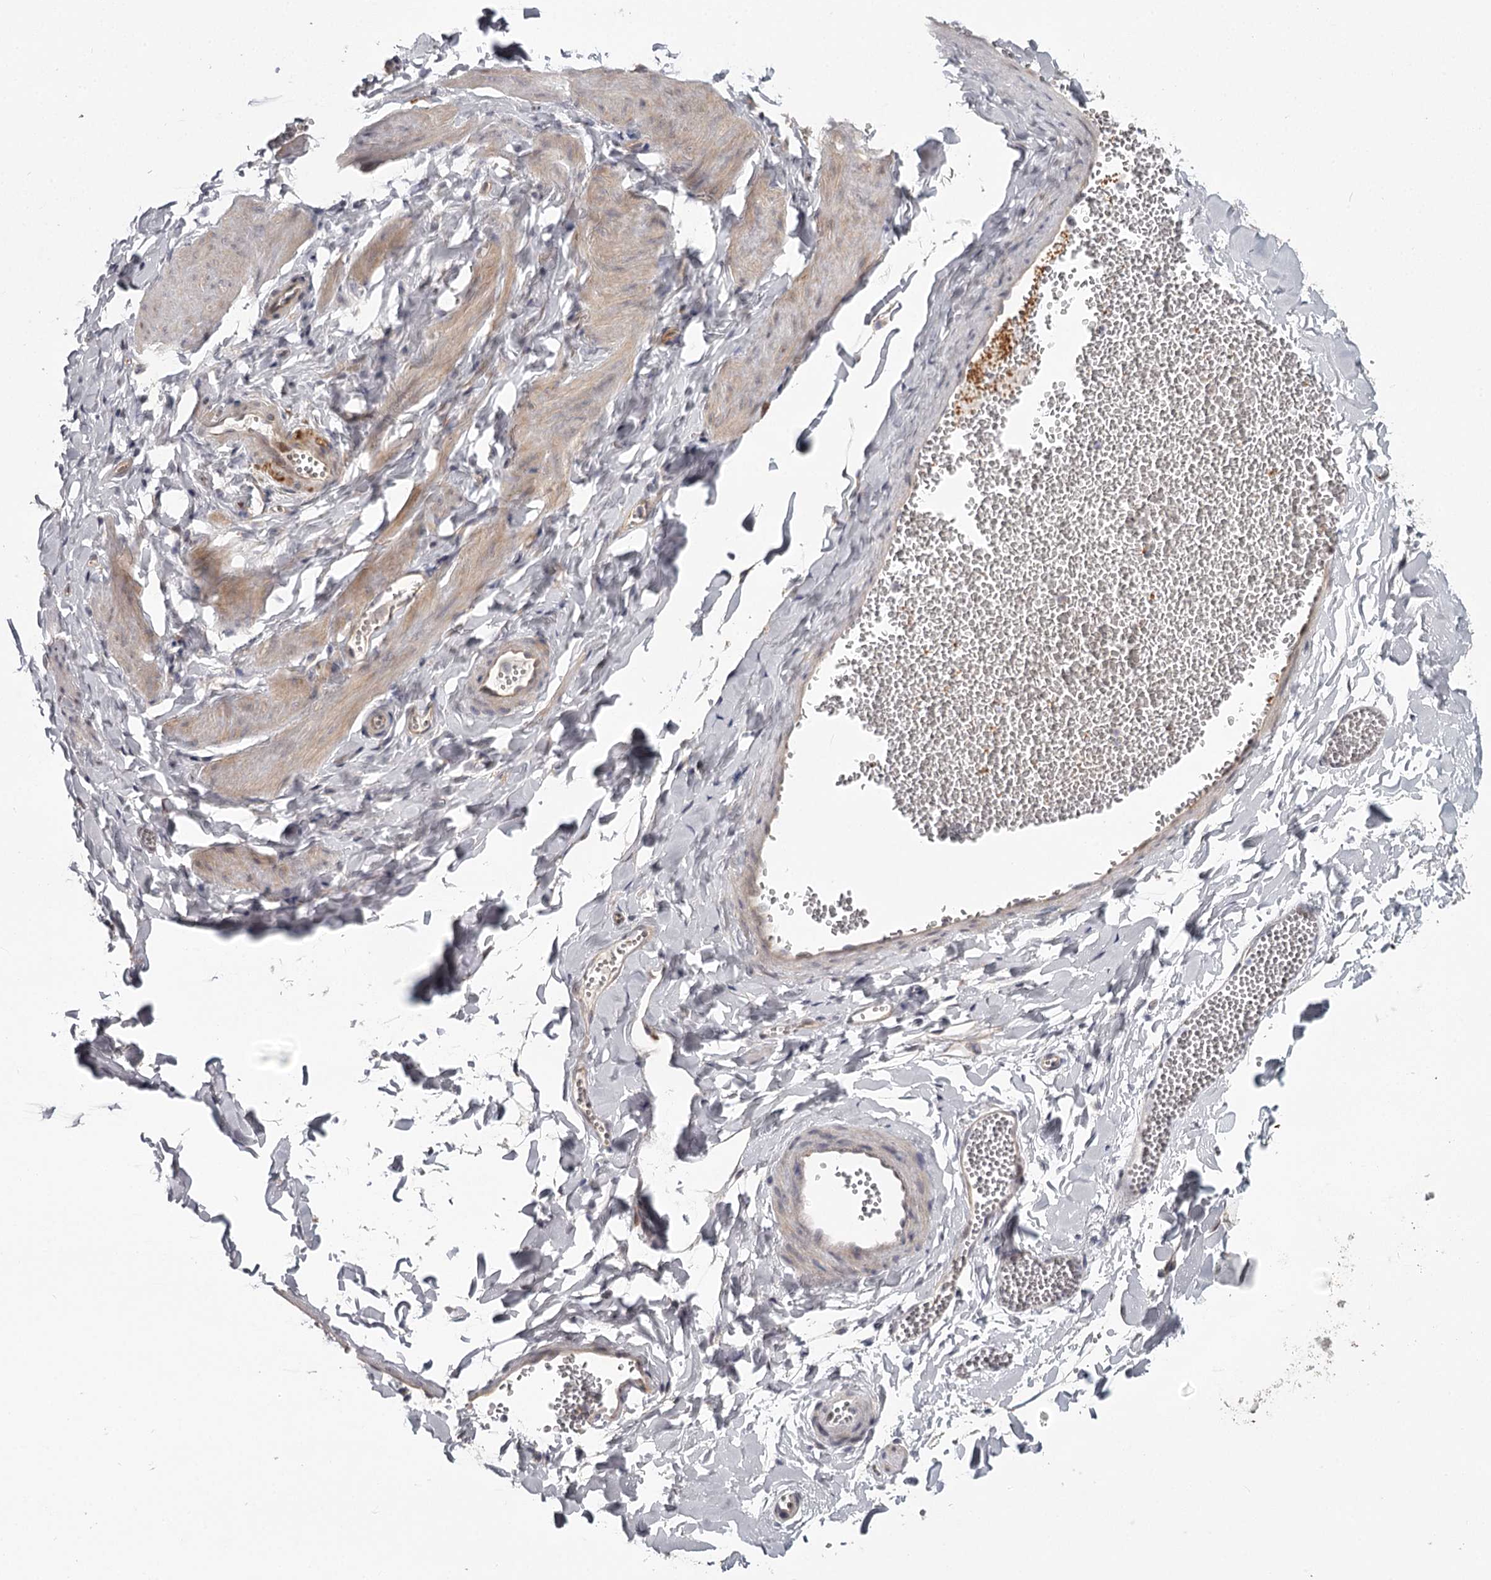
{"staining": {"intensity": "weak", "quantity": "25%-75%", "location": "cytoplasmic/membranous"}, "tissue": "adipose tissue", "cell_type": "Adipocytes", "image_type": "normal", "snomed": [{"axis": "morphology", "description": "Normal tissue, NOS"}, {"axis": "topography", "description": "Gallbladder"}, {"axis": "topography", "description": "Peripheral nerve tissue"}], "caption": "Immunohistochemical staining of benign adipose tissue shows weak cytoplasmic/membranous protein staining in about 25%-75% of adipocytes. The staining was performed using DAB (3,3'-diaminobenzidine), with brown indicating positive protein expression. Nuclei are stained blue with hematoxylin.", "gene": "CCNG2", "patient": {"sex": "male", "age": 38}}